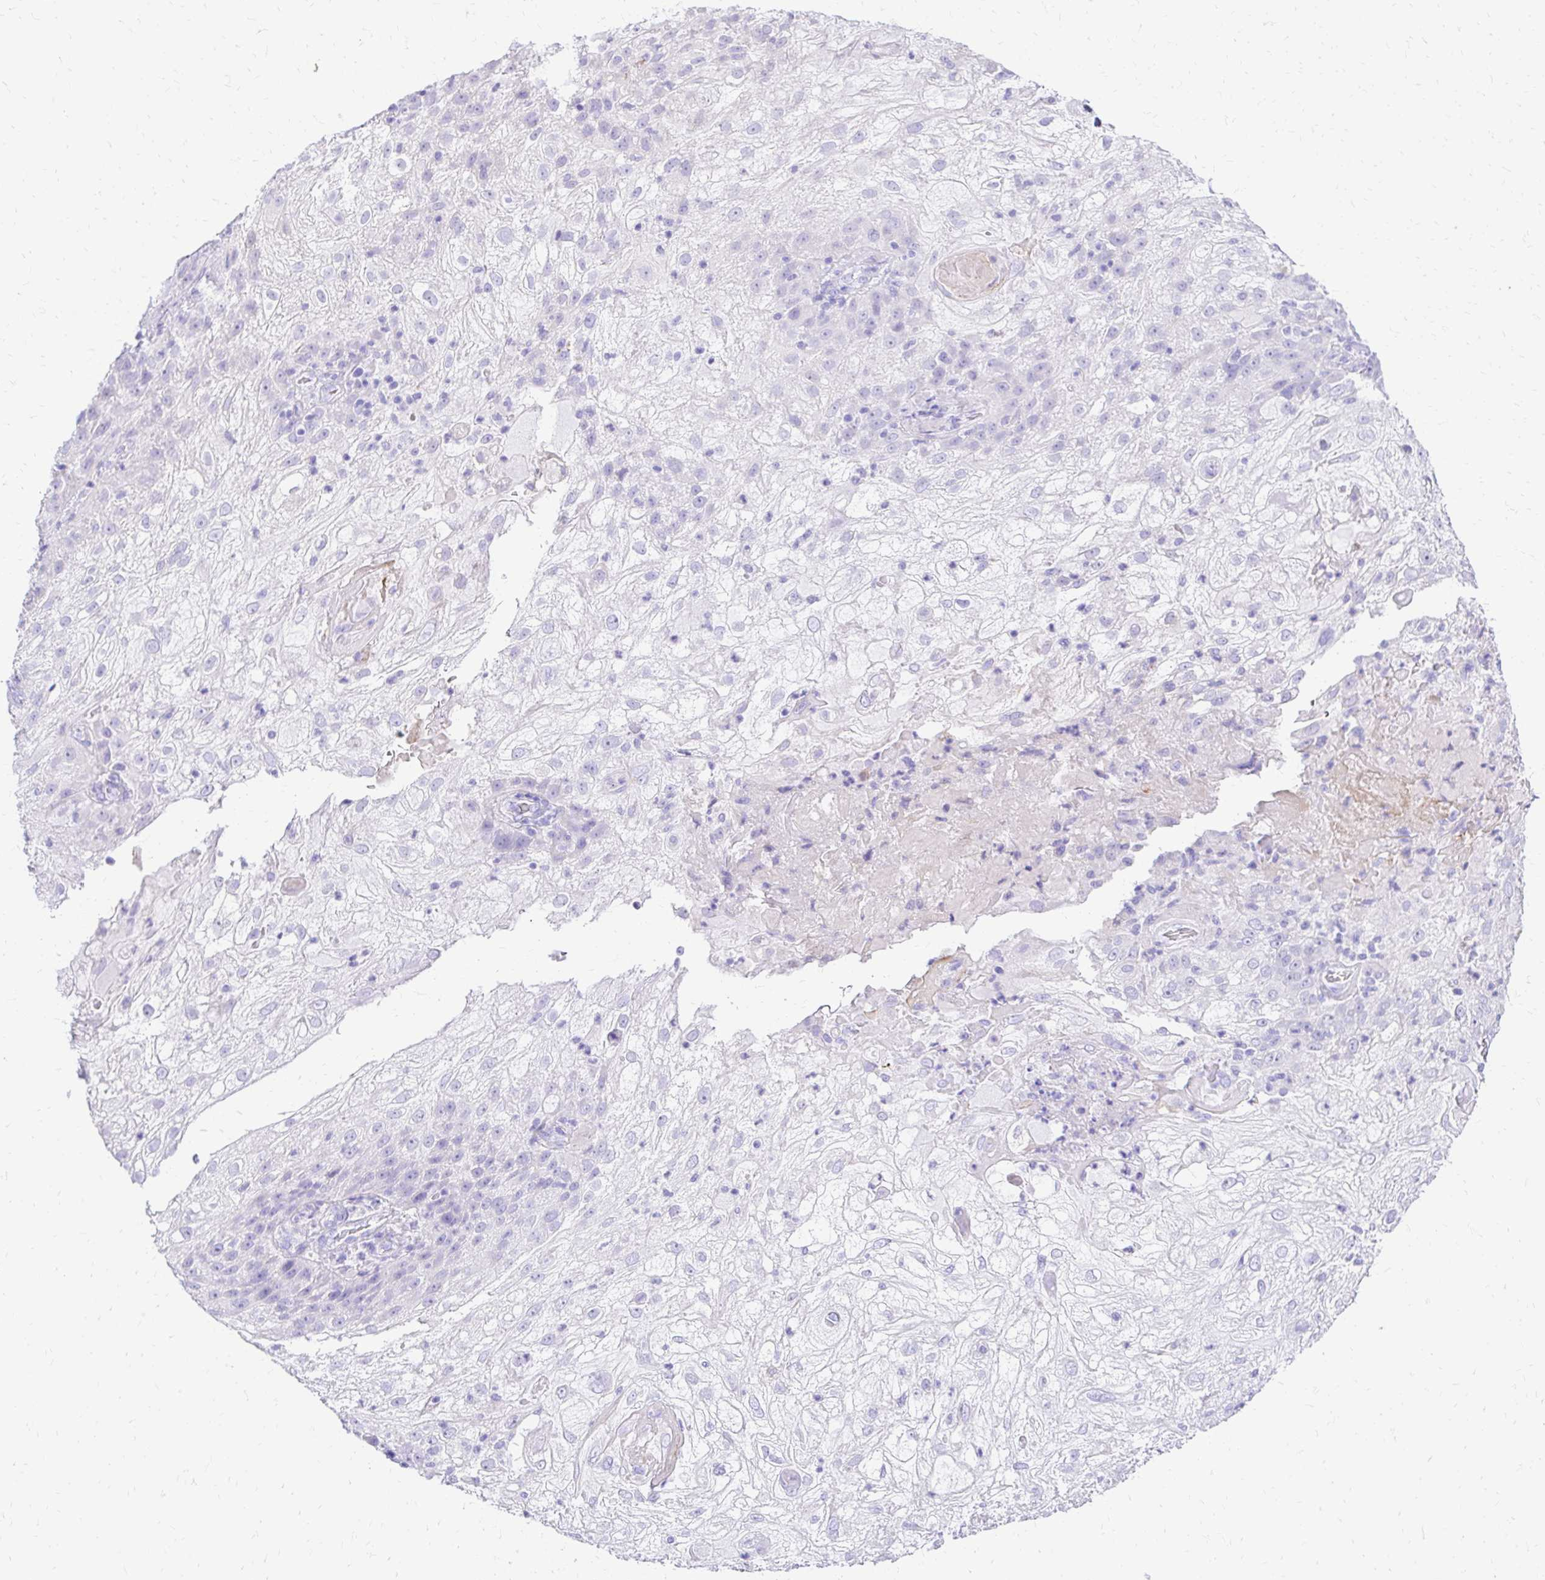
{"staining": {"intensity": "negative", "quantity": "none", "location": "none"}, "tissue": "skin cancer", "cell_type": "Tumor cells", "image_type": "cancer", "snomed": [{"axis": "morphology", "description": "Normal tissue, NOS"}, {"axis": "morphology", "description": "Squamous cell carcinoma, NOS"}, {"axis": "topography", "description": "Skin"}], "caption": "Immunohistochemistry (IHC) photomicrograph of skin squamous cell carcinoma stained for a protein (brown), which reveals no expression in tumor cells.", "gene": "S100G", "patient": {"sex": "female", "age": 83}}